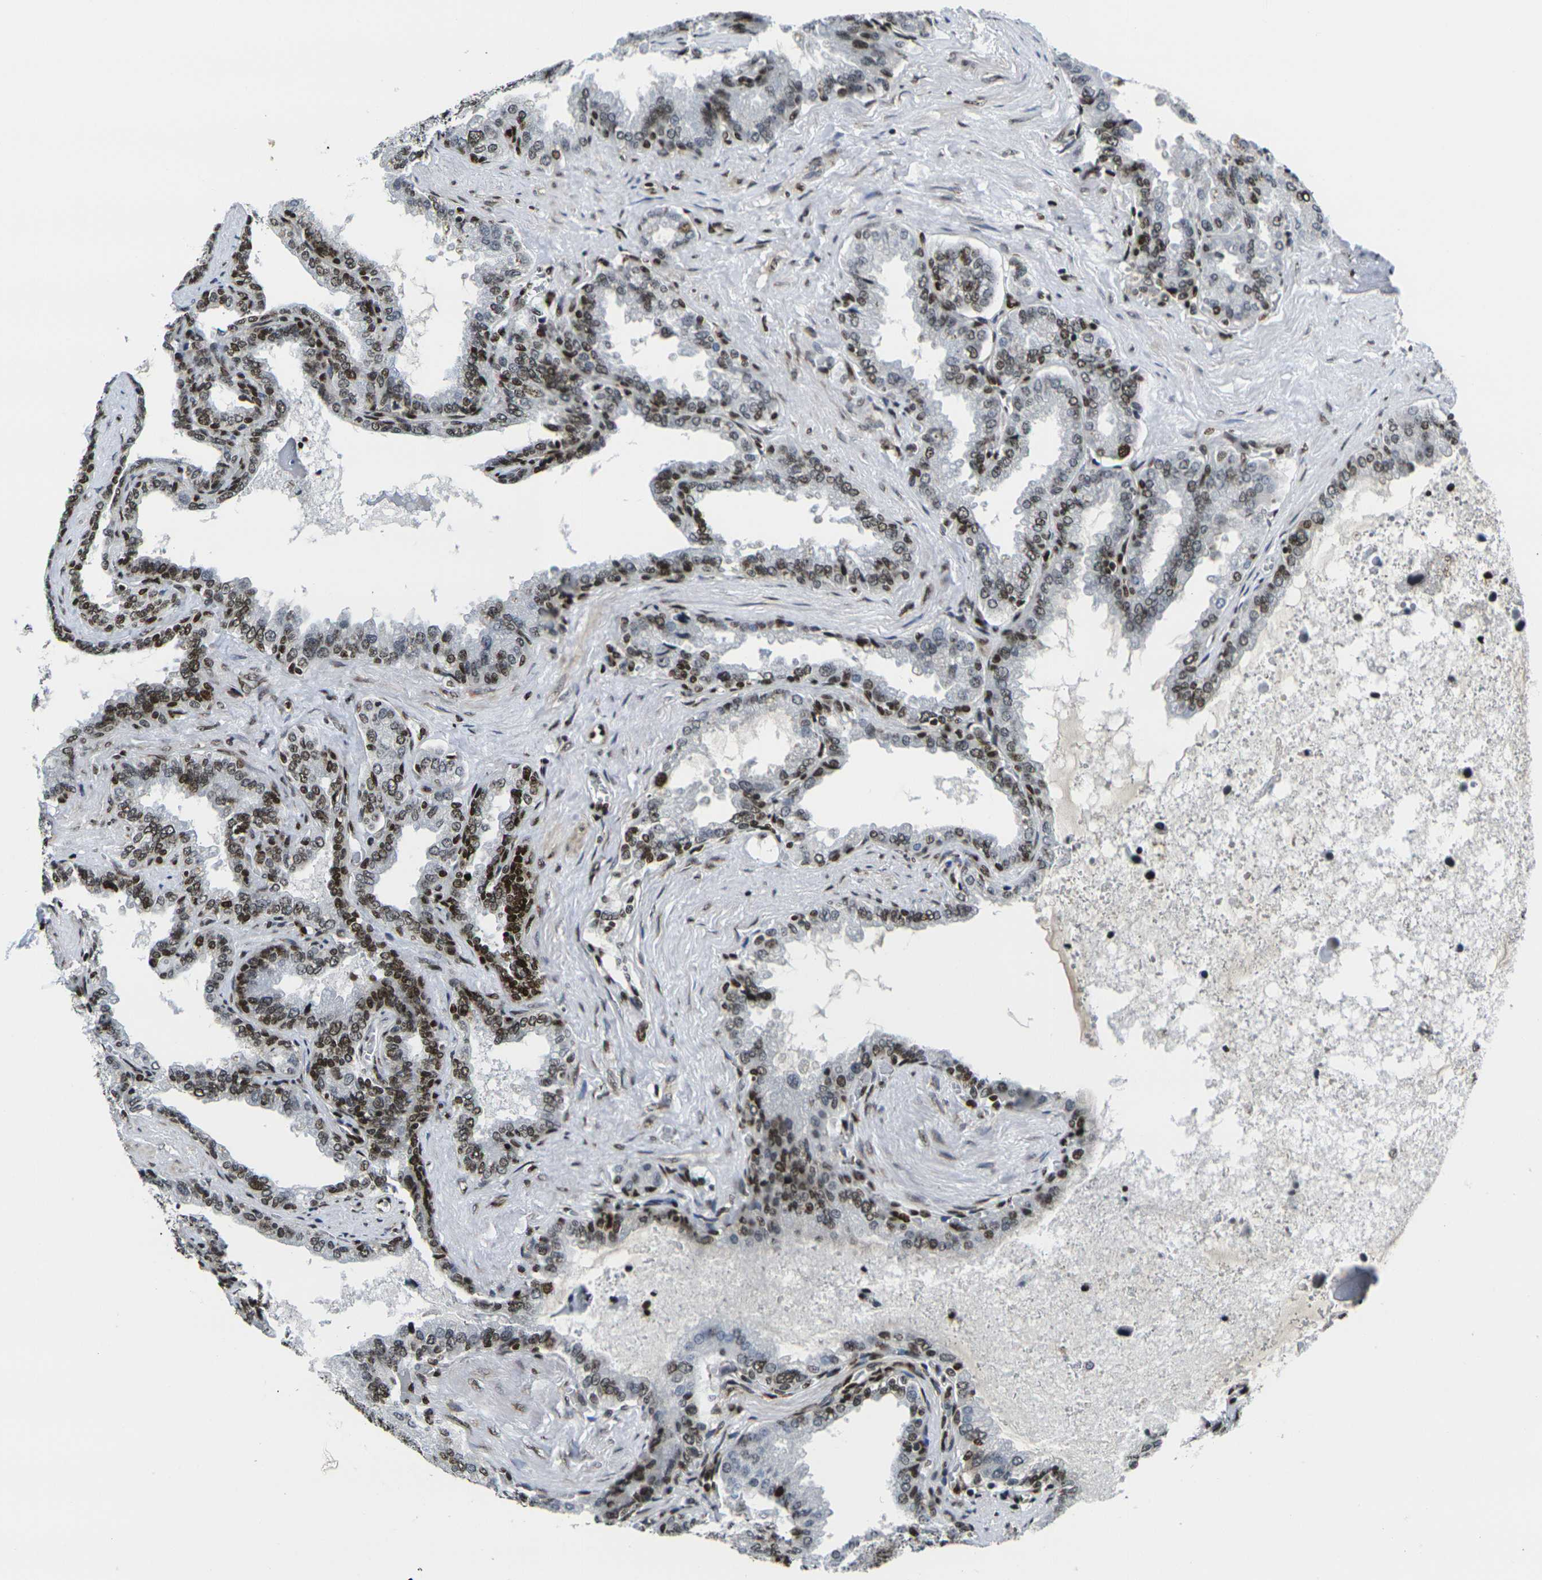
{"staining": {"intensity": "moderate", "quantity": "25%-75%", "location": "nuclear"}, "tissue": "seminal vesicle", "cell_type": "Glandular cells", "image_type": "normal", "snomed": [{"axis": "morphology", "description": "Normal tissue, NOS"}, {"axis": "topography", "description": "Seminal veicle"}], "caption": "Immunohistochemical staining of benign human seminal vesicle exhibits medium levels of moderate nuclear expression in about 25%-75% of glandular cells. The staining was performed using DAB (3,3'-diaminobenzidine), with brown indicating positive protein expression. Nuclei are stained blue with hematoxylin.", "gene": "H1", "patient": {"sex": "male", "age": 46}}